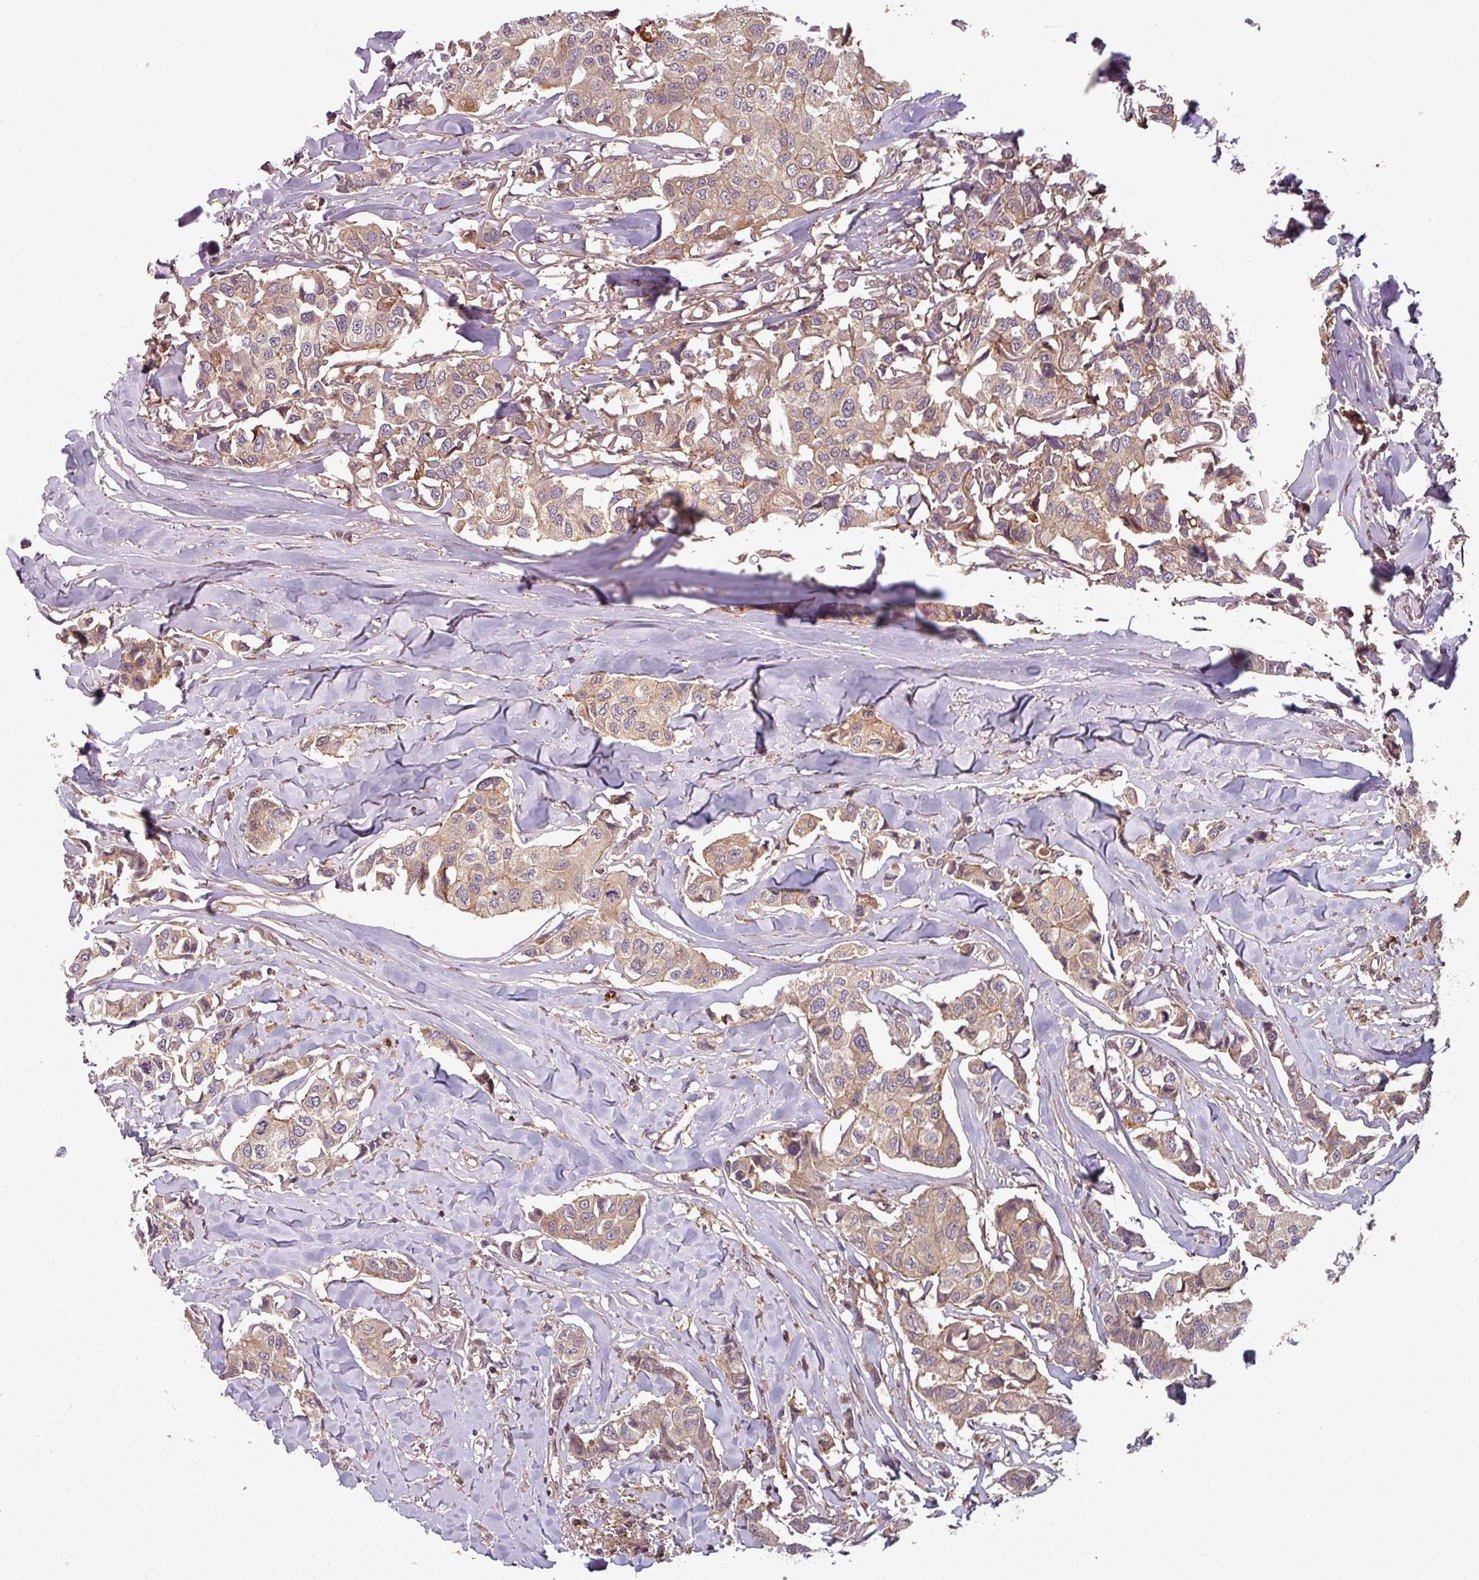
{"staining": {"intensity": "weak", "quantity": ">75%", "location": "cytoplasmic/membranous"}, "tissue": "breast cancer", "cell_type": "Tumor cells", "image_type": "cancer", "snomed": [{"axis": "morphology", "description": "Duct carcinoma"}, {"axis": "topography", "description": "Breast"}], "caption": "Tumor cells reveal low levels of weak cytoplasmic/membranous expression in about >75% of cells in invasive ductal carcinoma (breast).", "gene": "GSKIP", "patient": {"sex": "female", "age": 80}}